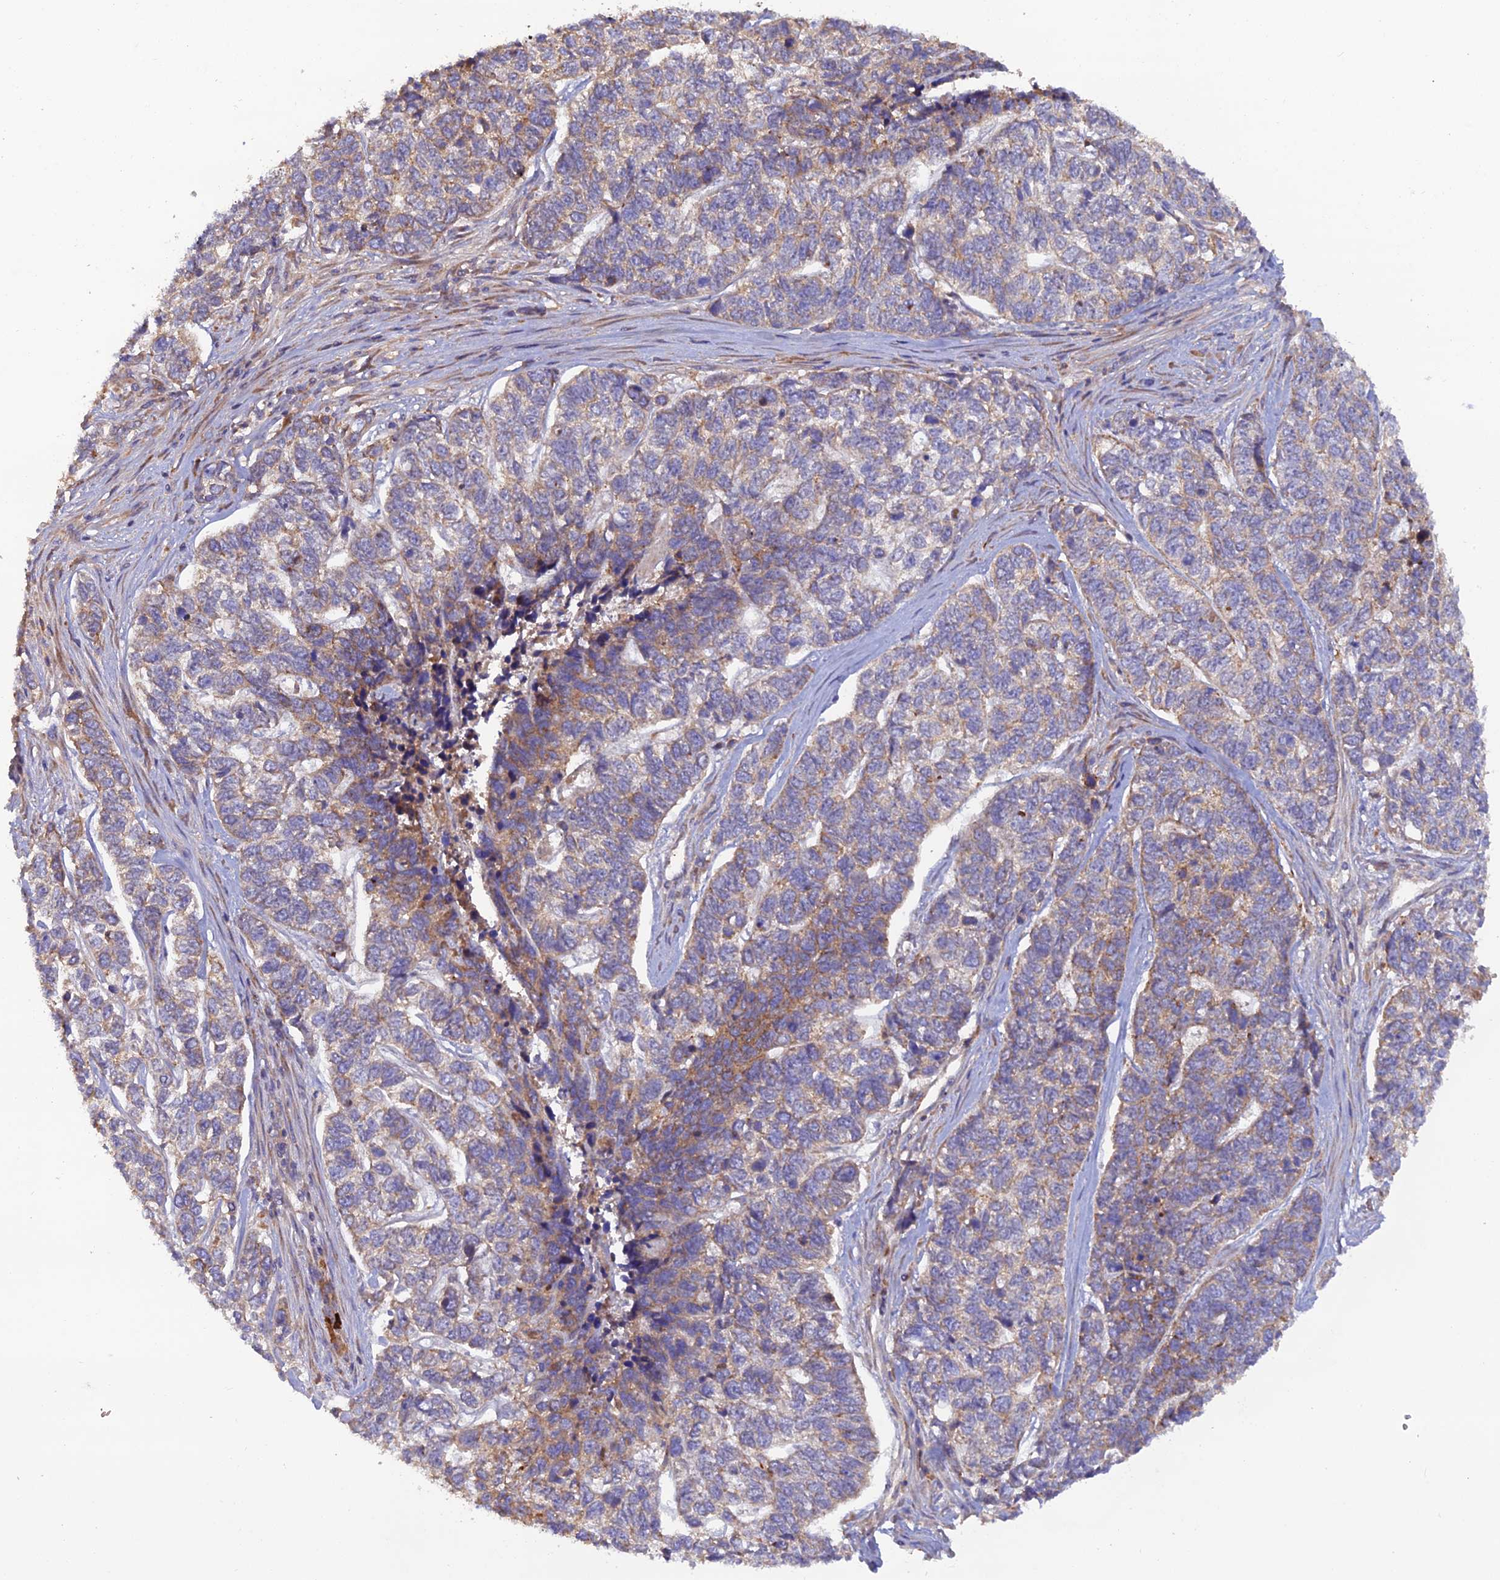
{"staining": {"intensity": "weak", "quantity": "25%-75%", "location": "cytoplasmic/membranous"}, "tissue": "skin cancer", "cell_type": "Tumor cells", "image_type": "cancer", "snomed": [{"axis": "morphology", "description": "Basal cell carcinoma"}, {"axis": "topography", "description": "Skin"}], "caption": "Basal cell carcinoma (skin) stained for a protein (brown) reveals weak cytoplasmic/membranous positive positivity in approximately 25%-75% of tumor cells.", "gene": "GMCL1", "patient": {"sex": "female", "age": 65}}